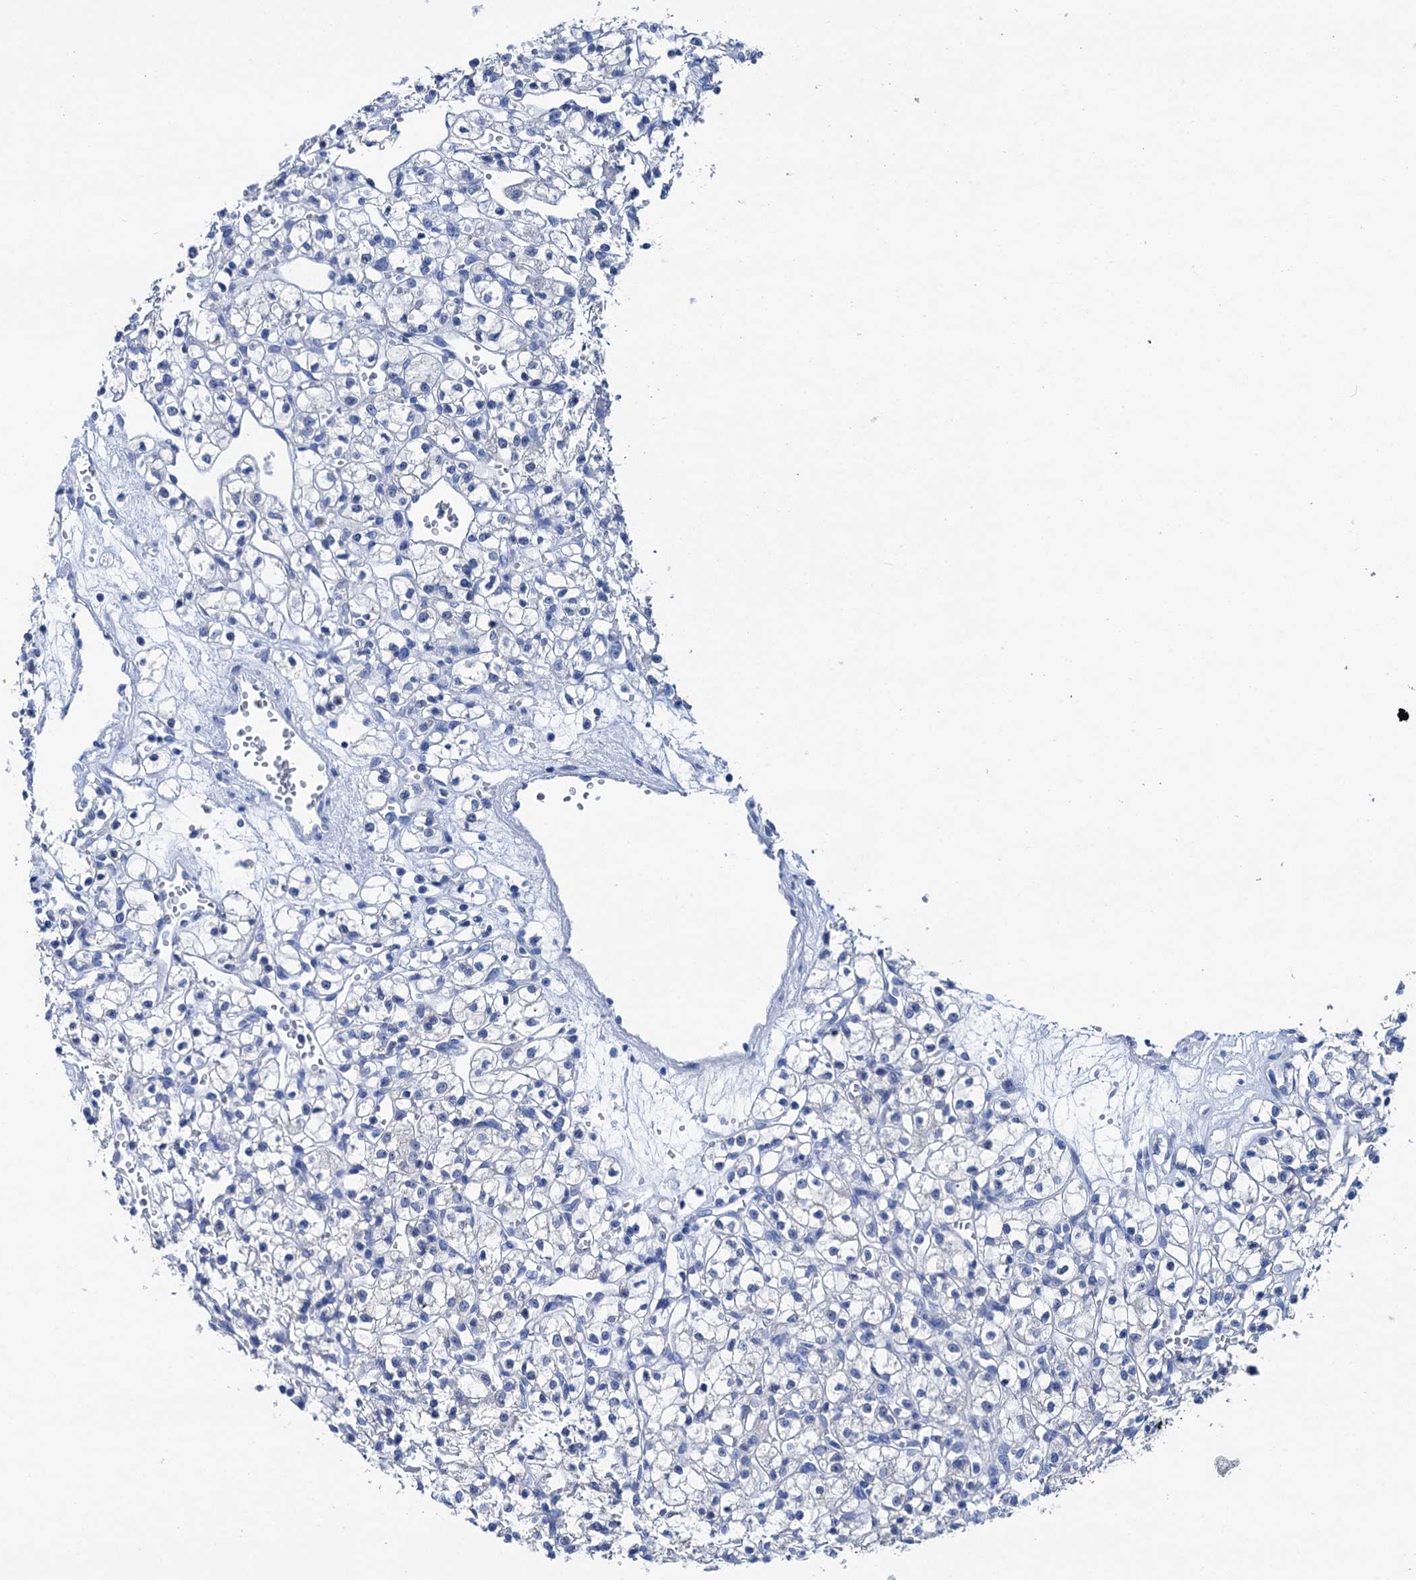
{"staining": {"intensity": "negative", "quantity": "none", "location": "none"}, "tissue": "renal cancer", "cell_type": "Tumor cells", "image_type": "cancer", "snomed": [{"axis": "morphology", "description": "Adenocarcinoma, NOS"}, {"axis": "topography", "description": "Kidney"}], "caption": "This is an immunohistochemistry micrograph of human adenocarcinoma (renal). There is no positivity in tumor cells.", "gene": "BRINP1", "patient": {"sex": "female", "age": 59}}